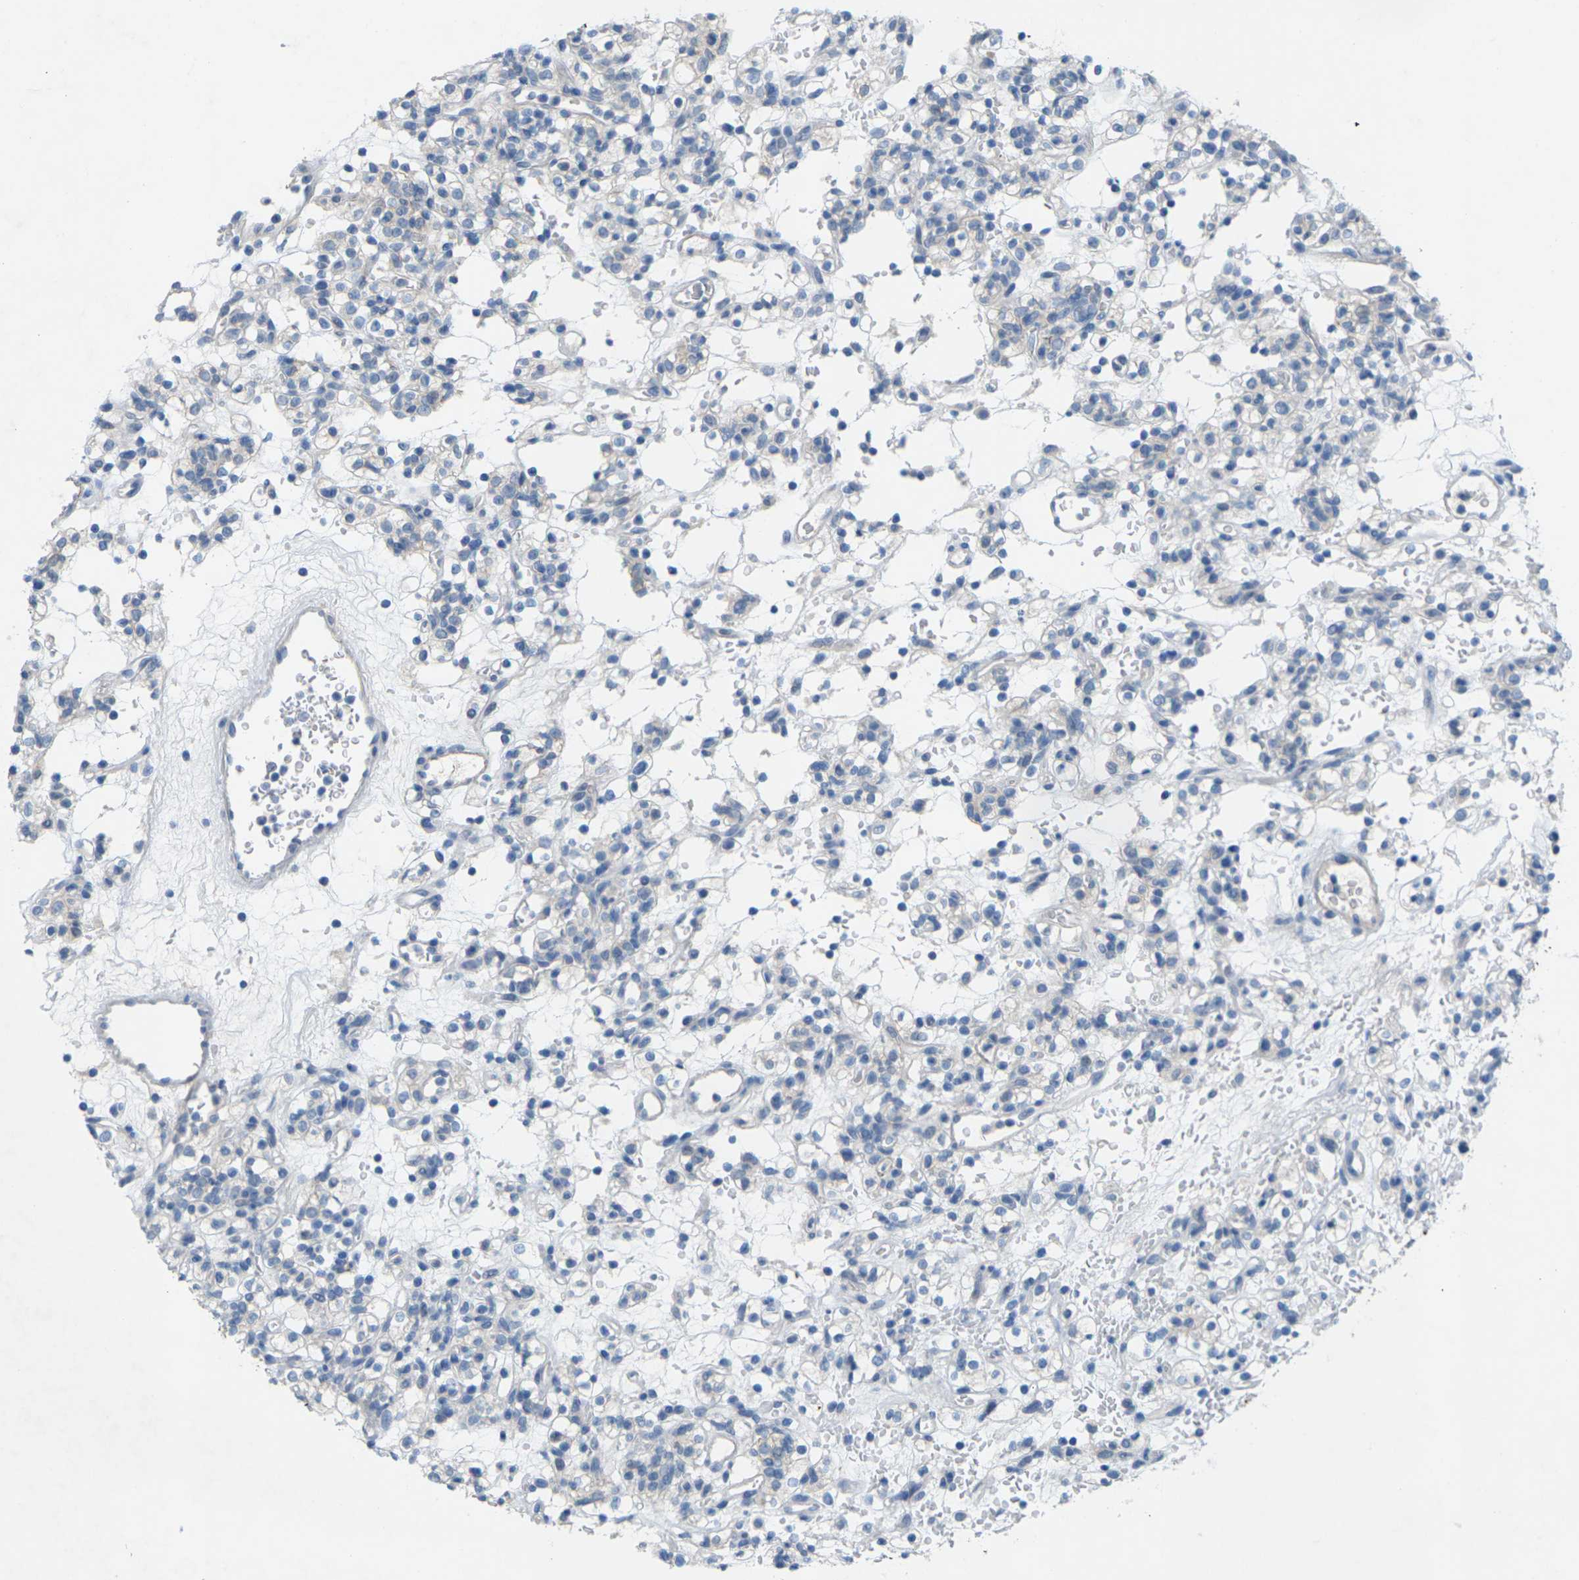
{"staining": {"intensity": "negative", "quantity": "none", "location": "none"}, "tissue": "renal cancer", "cell_type": "Tumor cells", "image_type": "cancer", "snomed": [{"axis": "morphology", "description": "Normal tissue, NOS"}, {"axis": "morphology", "description": "Adenocarcinoma, NOS"}, {"axis": "topography", "description": "Kidney"}], "caption": "A micrograph of human renal cancer (adenocarcinoma) is negative for staining in tumor cells.", "gene": "CLDN3", "patient": {"sex": "female", "age": 72}}